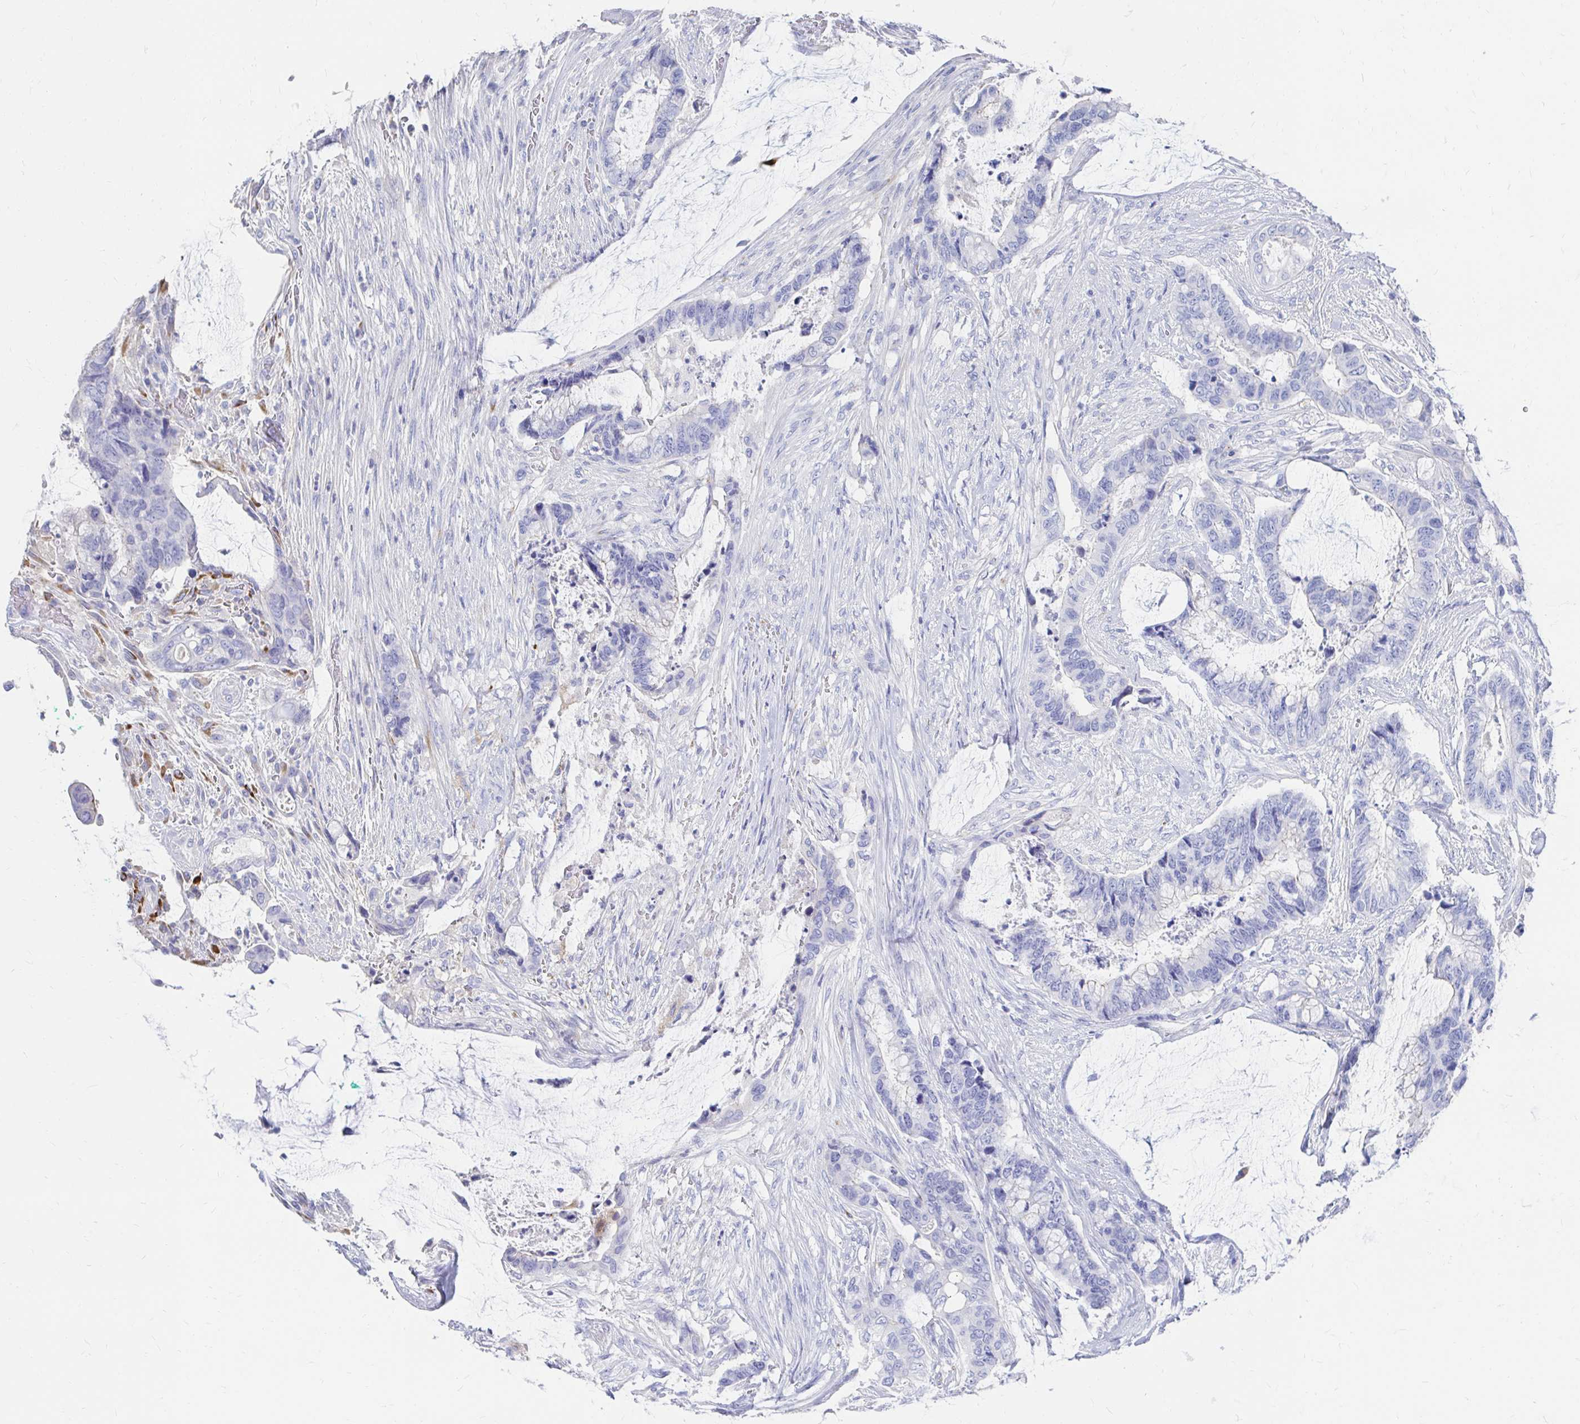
{"staining": {"intensity": "negative", "quantity": "none", "location": "none"}, "tissue": "colorectal cancer", "cell_type": "Tumor cells", "image_type": "cancer", "snomed": [{"axis": "morphology", "description": "Adenocarcinoma, NOS"}, {"axis": "topography", "description": "Rectum"}], "caption": "Immunohistochemistry (IHC) micrograph of neoplastic tissue: human adenocarcinoma (colorectal) stained with DAB displays no significant protein expression in tumor cells.", "gene": "LAMC3", "patient": {"sex": "female", "age": 59}}